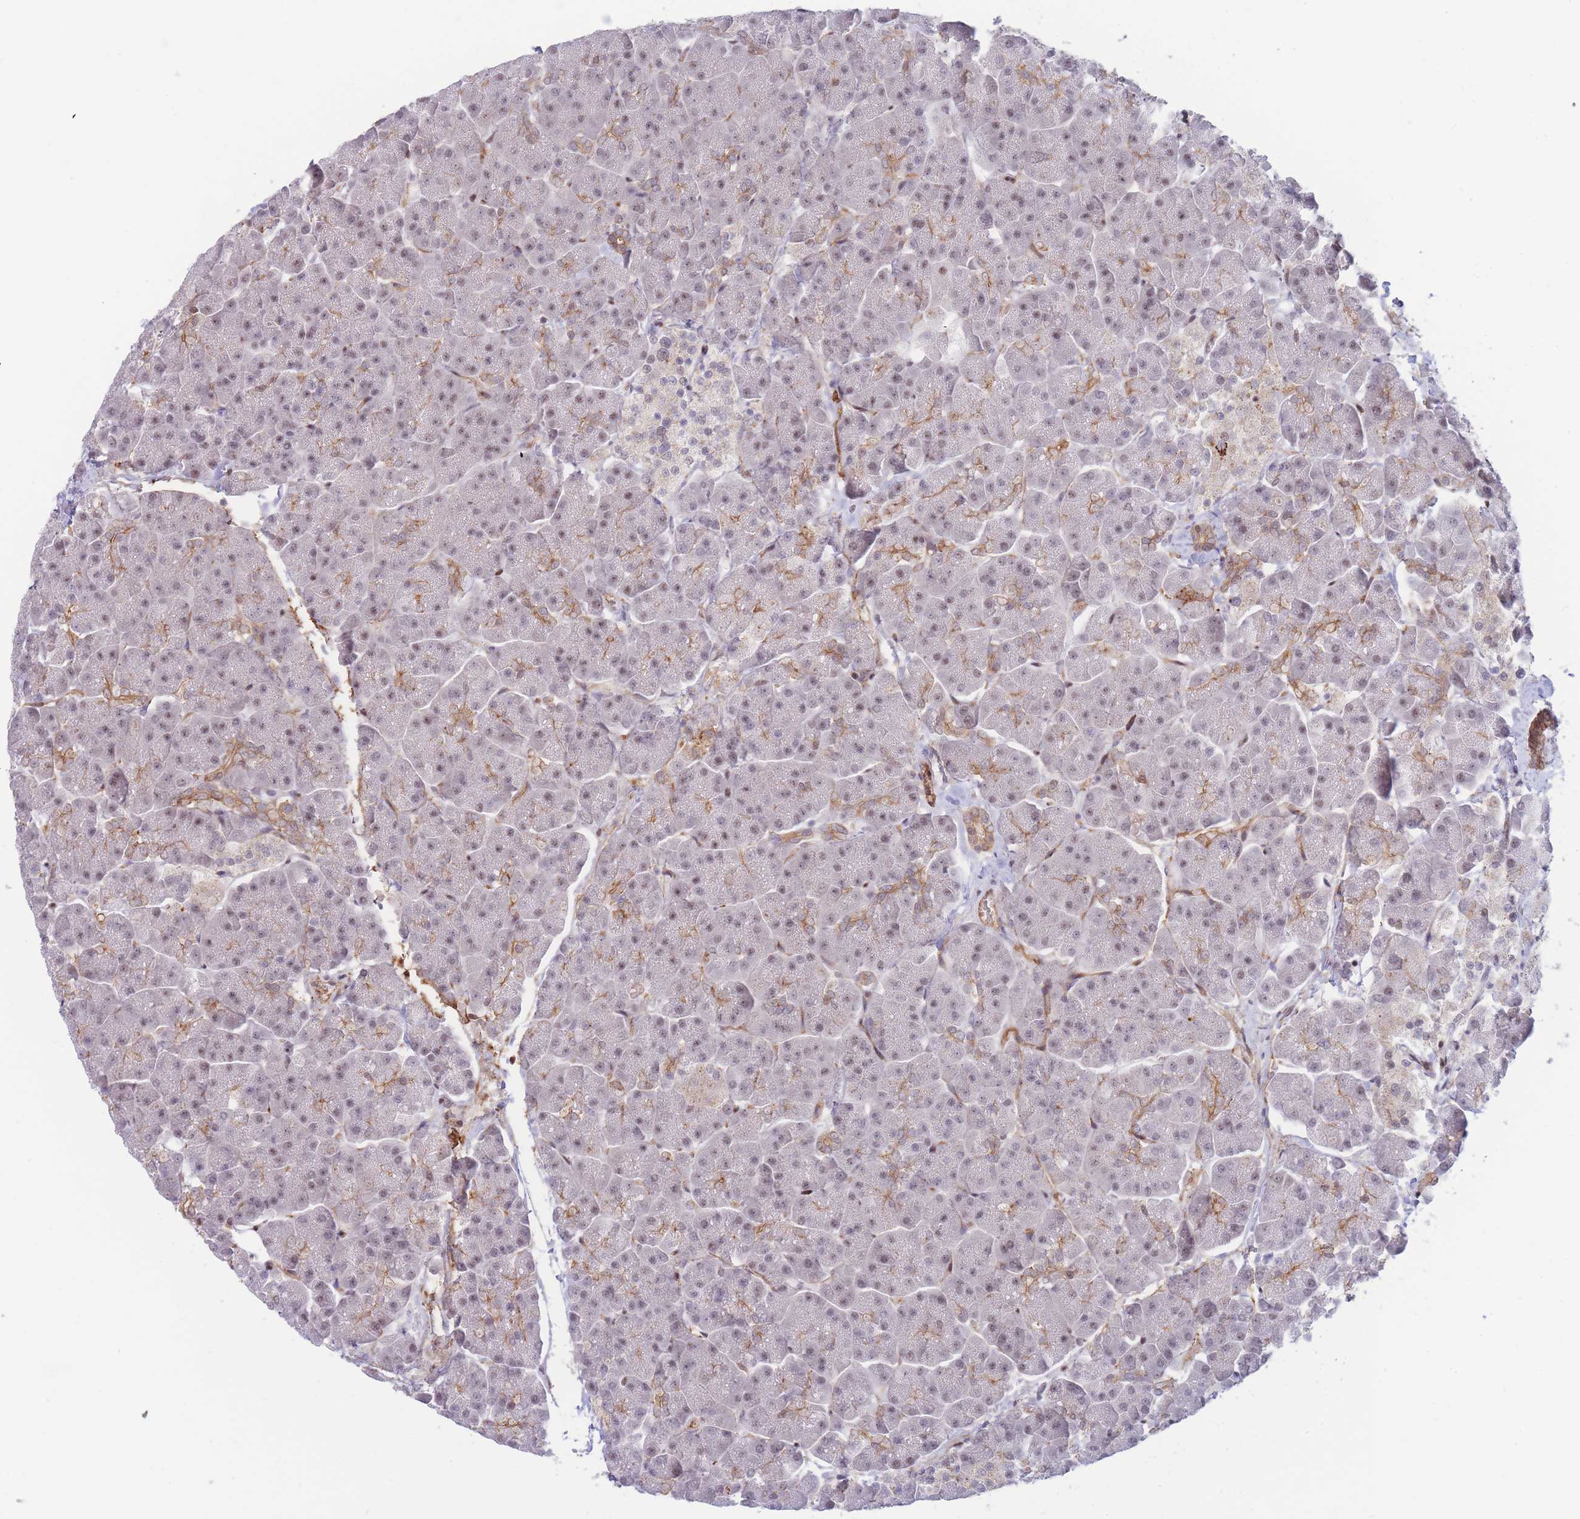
{"staining": {"intensity": "moderate", "quantity": "<25%", "location": "cytoplasmic/membranous,nuclear"}, "tissue": "pancreas", "cell_type": "Exocrine glandular cells", "image_type": "normal", "snomed": [{"axis": "morphology", "description": "Normal tissue, NOS"}, {"axis": "topography", "description": "Pancreas"}, {"axis": "topography", "description": "Peripheral nerve tissue"}], "caption": "A high-resolution photomicrograph shows immunohistochemistry (IHC) staining of normal pancreas, which demonstrates moderate cytoplasmic/membranous,nuclear expression in approximately <25% of exocrine glandular cells.", "gene": "BOD1L1", "patient": {"sex": "male", "age": 54}}